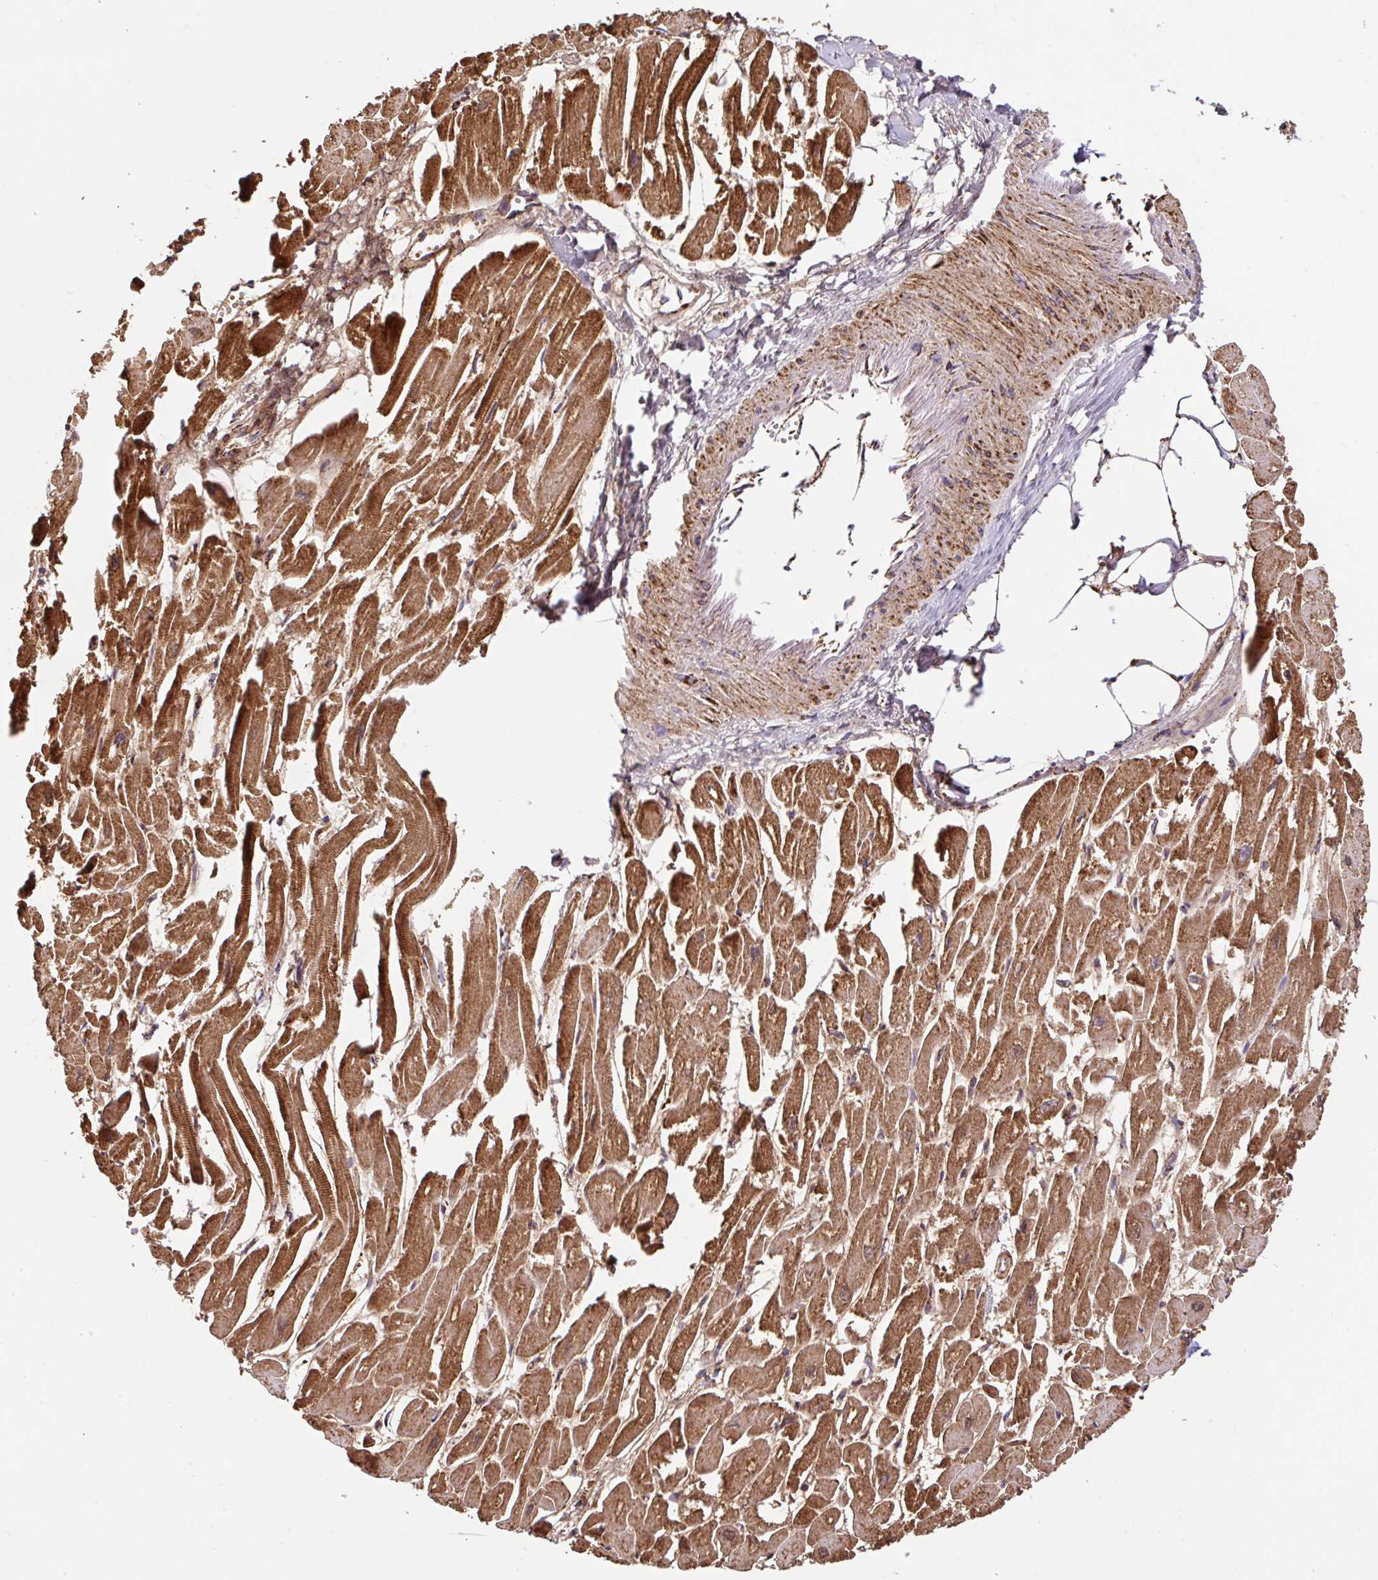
{"staining": {"intensity": "strong", "quantity": ">75%", "location": "cytoplasmic/membranous"}, "tissue": "heart muscle", "cell_type": "Cardiomyocytes", "image_type": "normal", "snomed": [{"axis": "morphology", "description": "Normal tissue, NOS"}, {"axis": "topography", "description": "Heart"}], "caption": "IHC of unremarkable heart muscle exhibits high levels of strong cytoplasmic/membranous positivity in approximately >75% of cardiomyocytes. (DAB (3,3'-diaminobenzidine) IHC, brown staining for protein, blue staining for nuclei).", "gene": "ANKRD33B", "patient": {"sex": "male", "age": 54}}